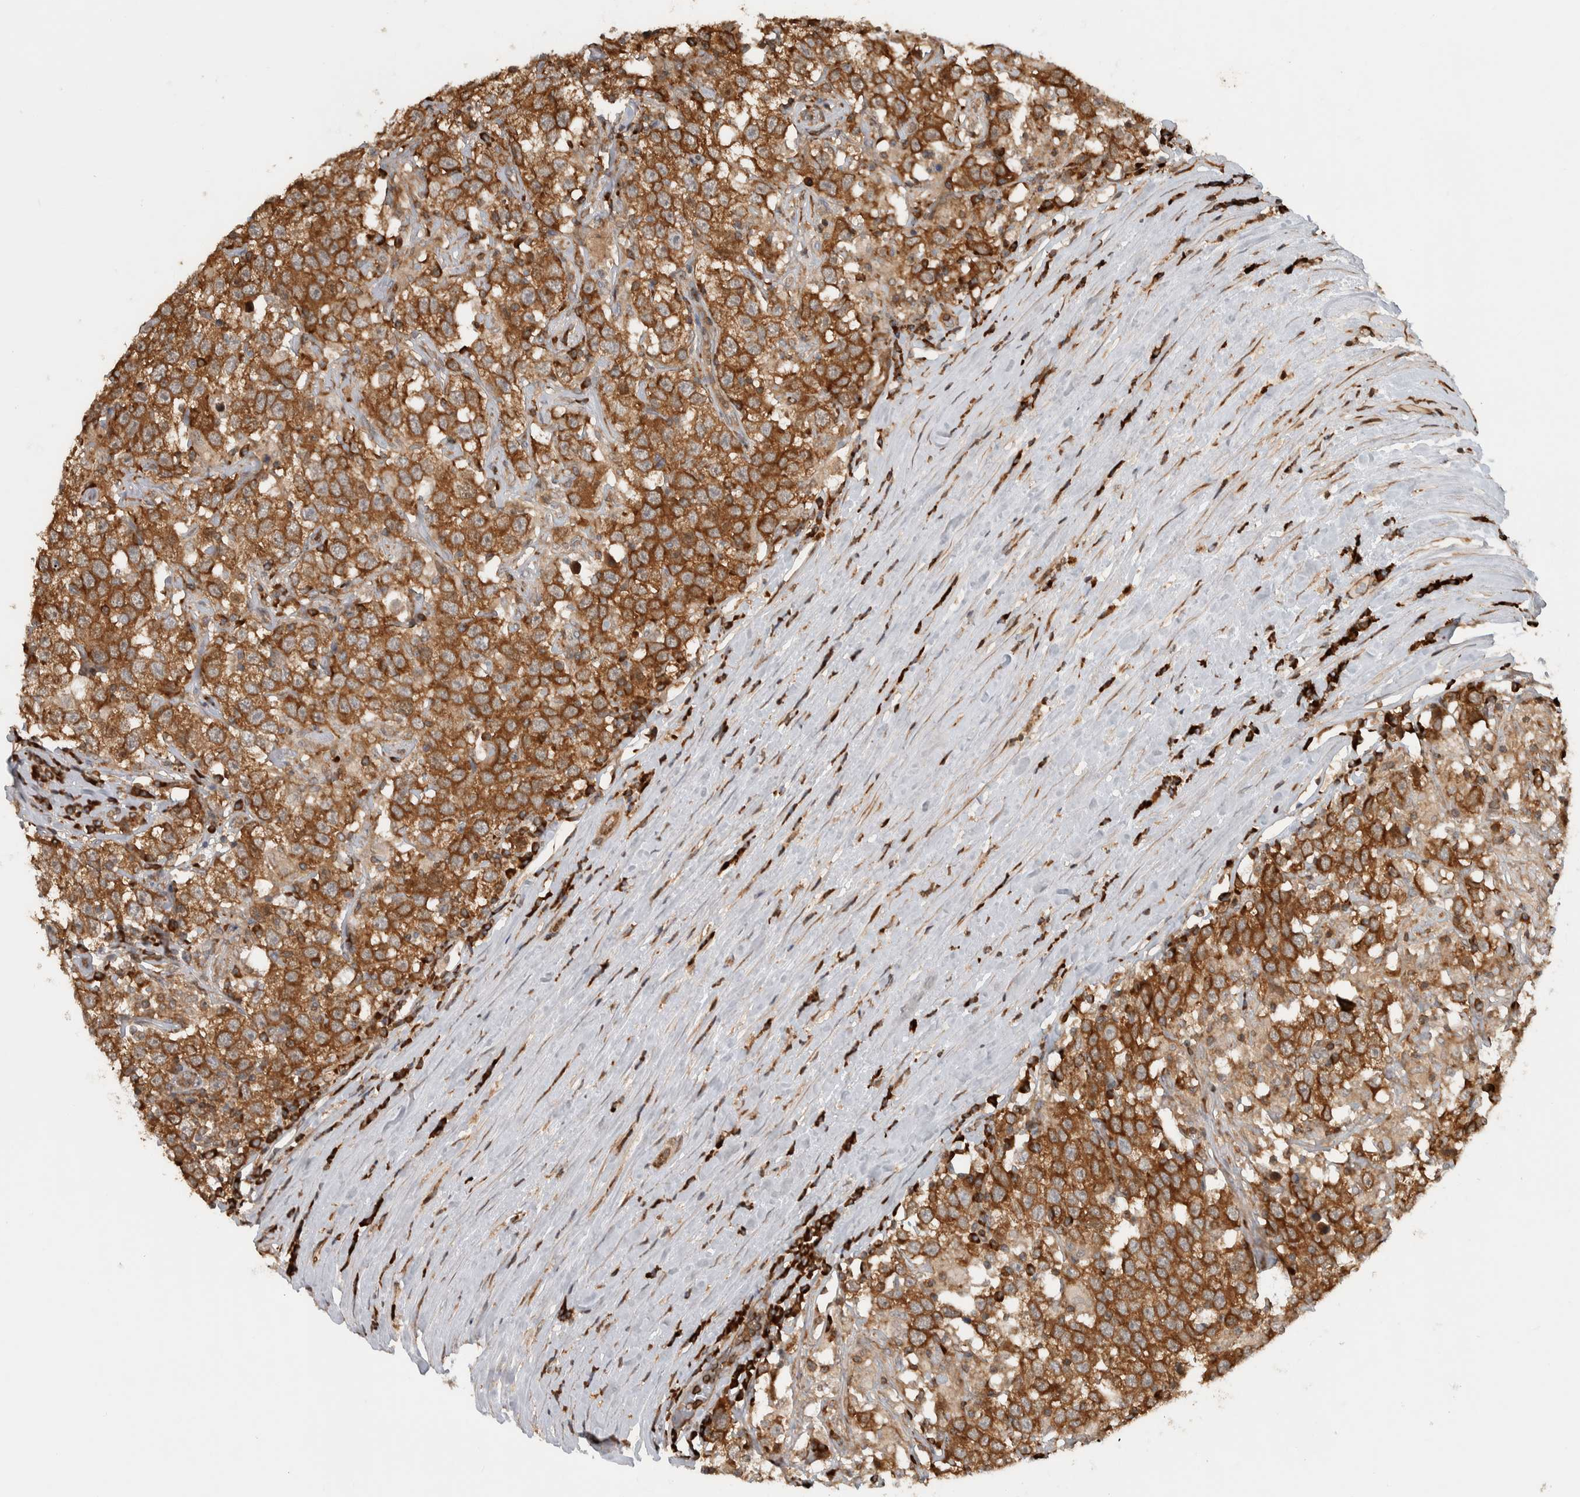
{"staining": {"intensity": "strong", "quantity": ">75%", "location": "cytoplasmic/membranous"}, "tissue": "testis cancer", "cell_type": "Tumor cells", "image_type": "cancer", "snomed": [{"axis": "morphology", "description": "Seminoma, NOS"}, {"axis": "topography", "description": "Testis"}], "caption": "A brown stain shows strong cytoplasmic/membranous positivity of a protein in seminoma (testis) tumor cells. The staining was performed using DAB (3,3'-diaminobenzidine), with brown indicating positive protein expression. Nuclei are stained blue with hematoxylin.", "gene": "CNTROB", "patient": {"sex": "male", "age": 41}}